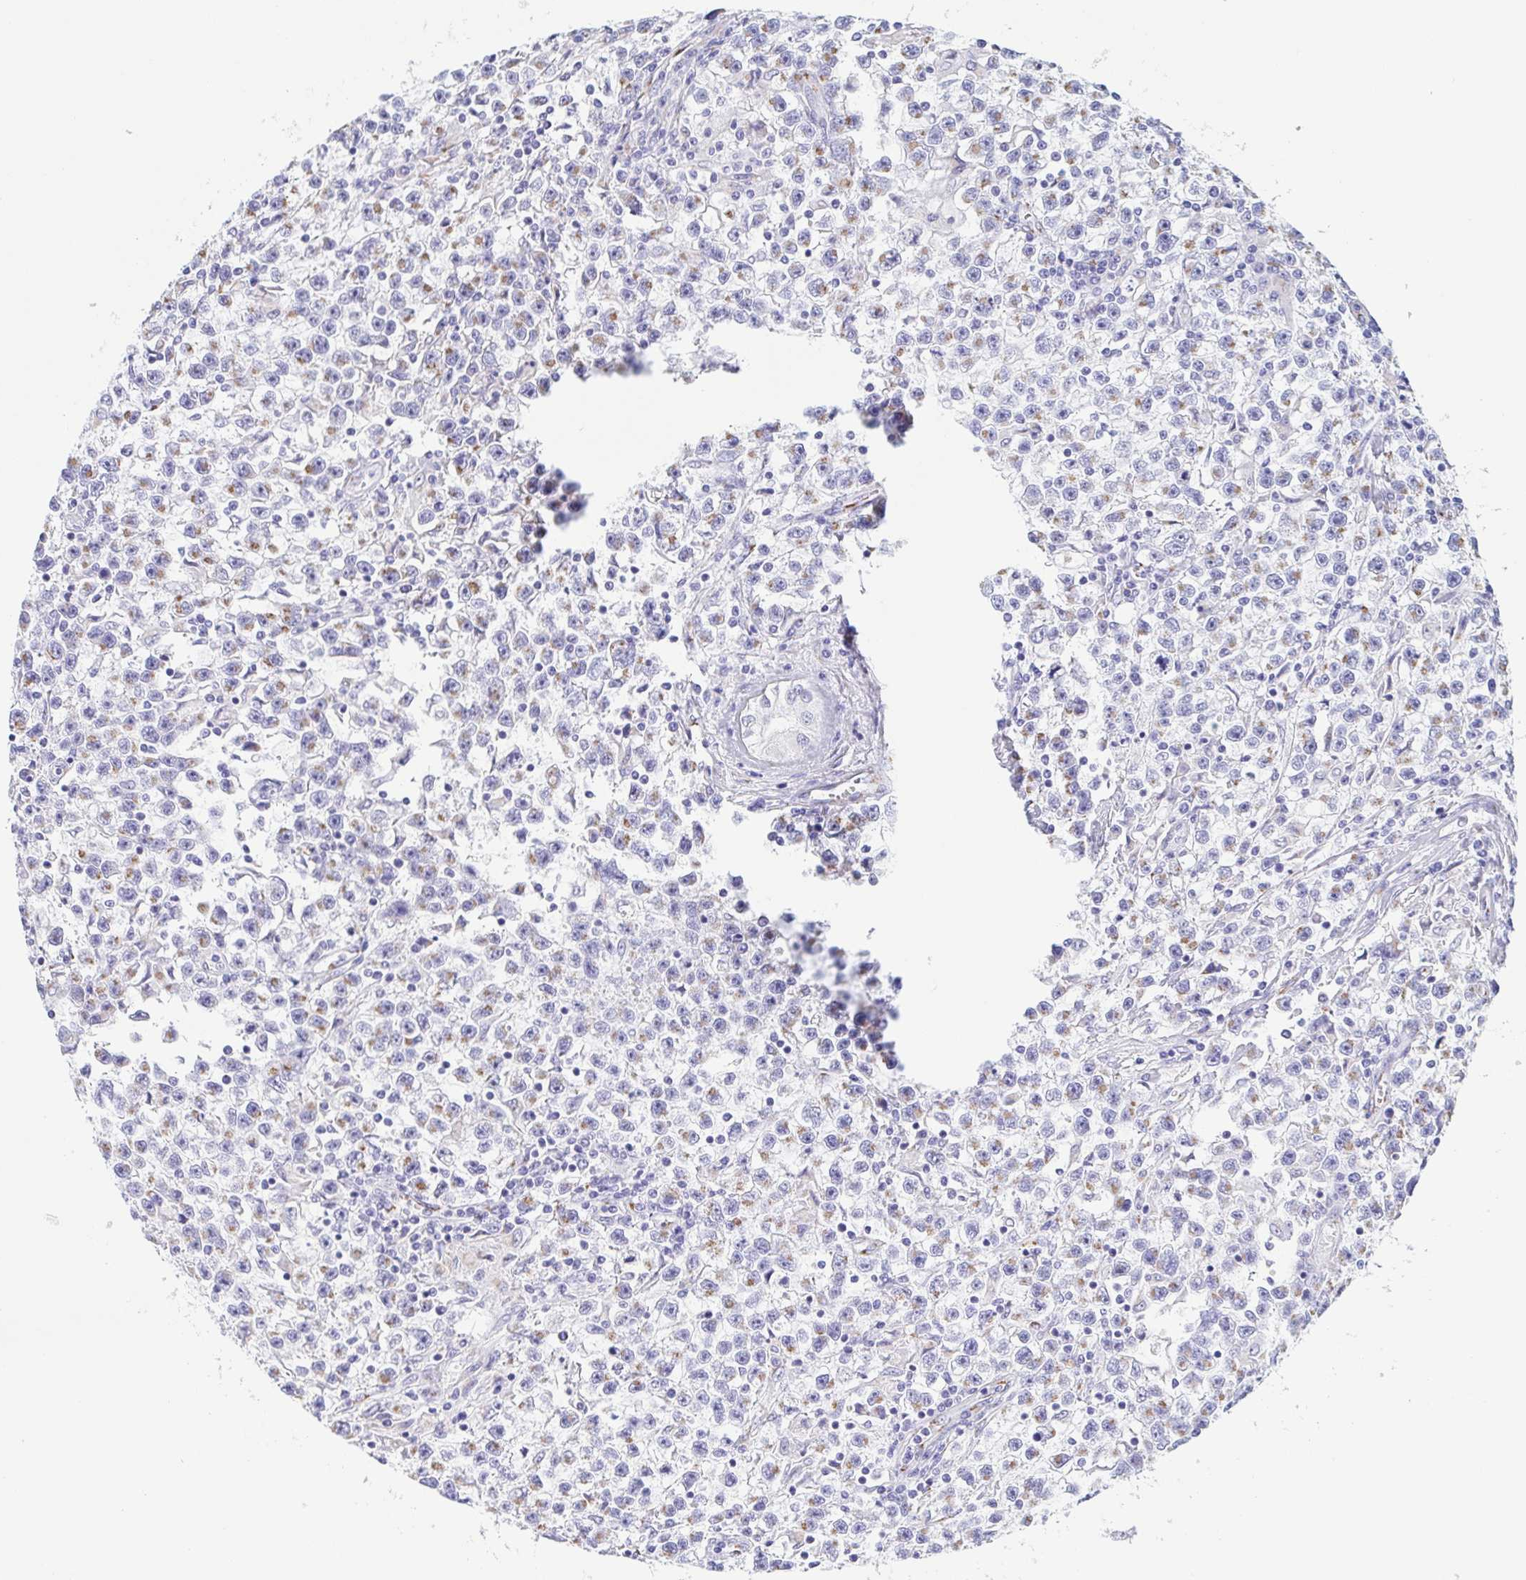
{"staining": {"intensity": "negative", "quantity": "none", "location": "none"}, "tissue": "testis cancer", "cell_type": "Tumor cells", "image_type": "cancer", "snomed": [{"axis": "morphology", "description": "Seminoma, NOS"}, {"axis": "topography", "description": "Testis"}], "caption": "Tumor cells are negative for protein expression in human testis seminoma. (DAB IHC, high magnification).", "gene": "SULT1B1", "patient": {"sex": "male", "age": 31}}